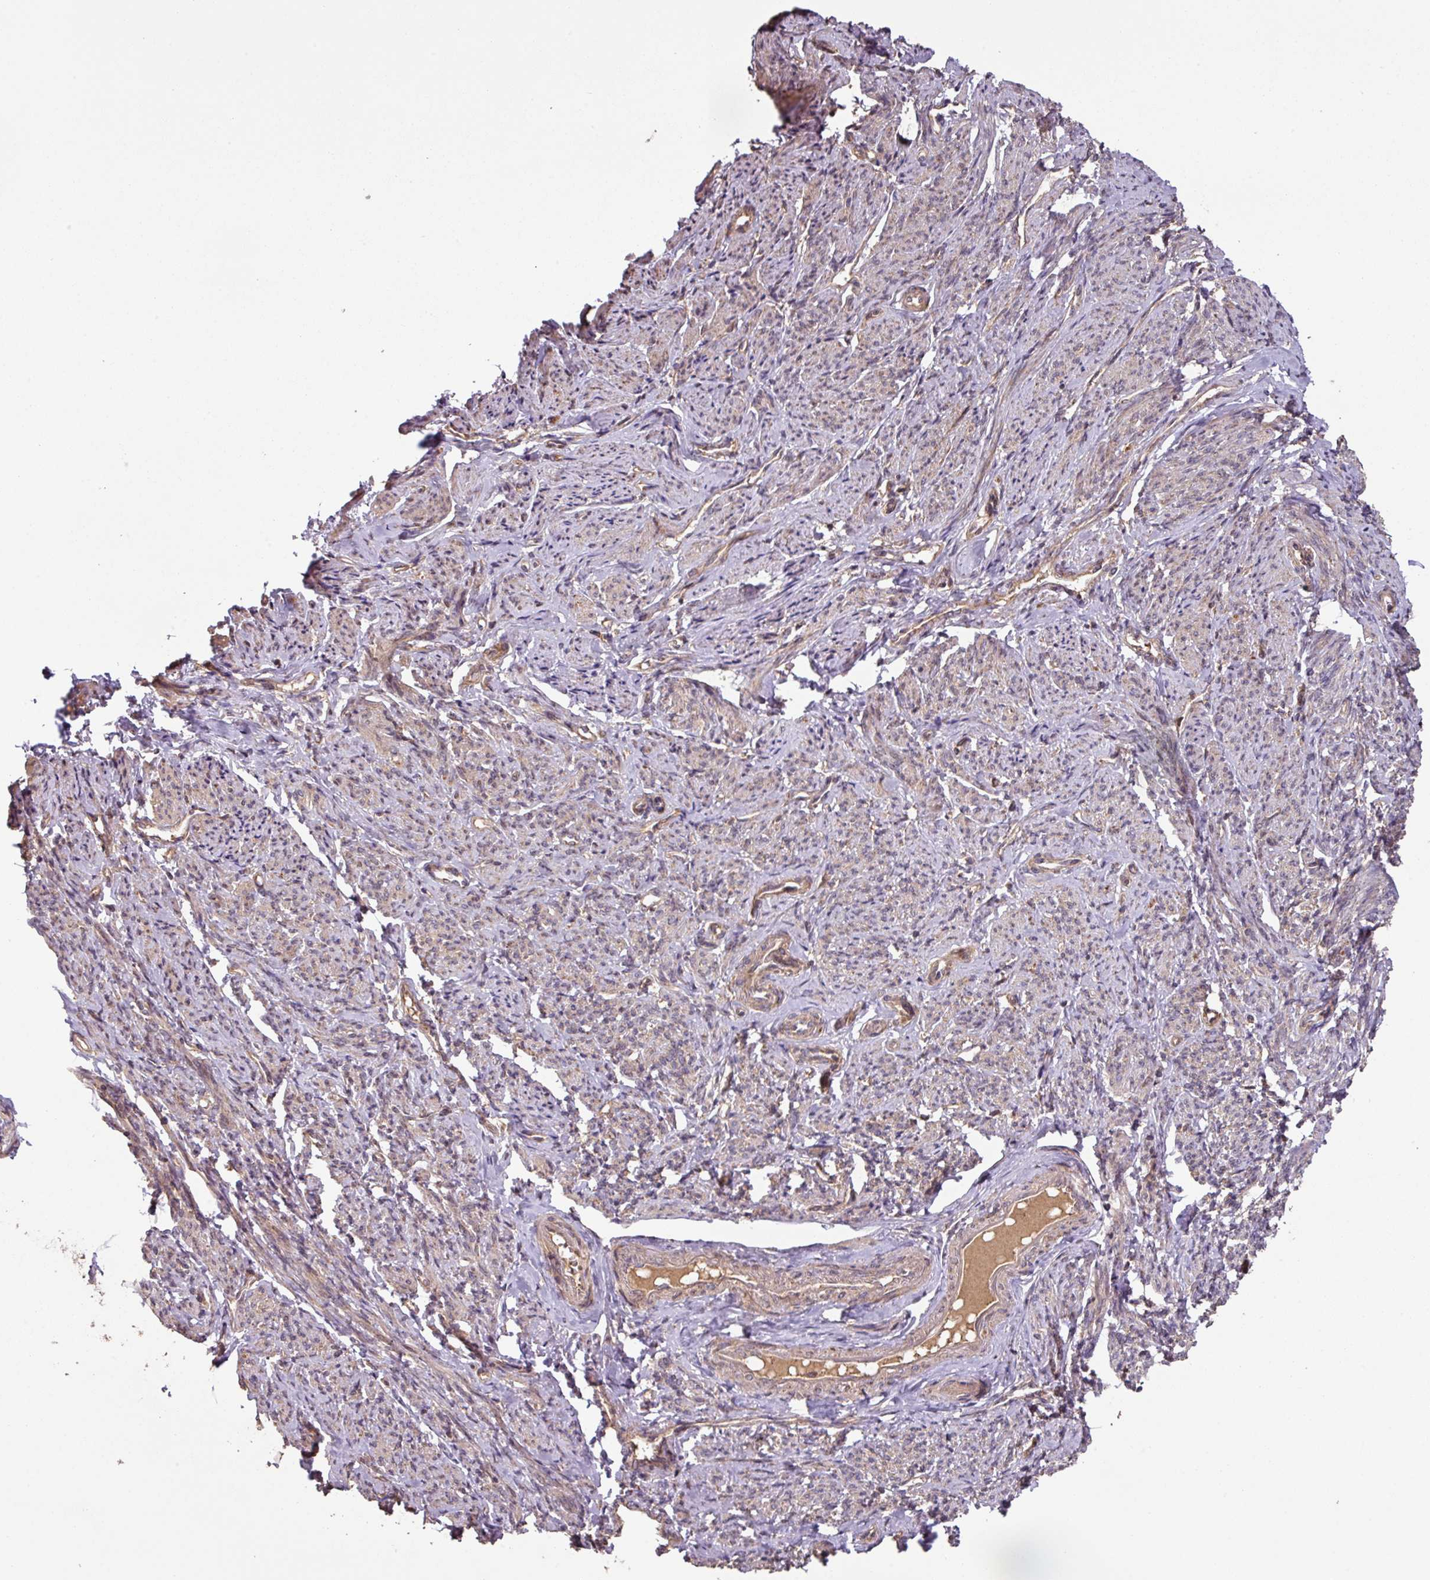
{"staining": {"intensity": "moderate", "quantity": "25%-75%", "location": "cytoplasmic/membranous,nuclear"}, "tissue": "smooth muscle", "cell_type": "Smooth muscle cells", "image_type": "normal", "snomed": [{"axis": "morphology", "description": "Normal tissue, NOS"}, {"axis": "topography", "description": "Smooth muscle"}], "caption": "Smooth muscle stained with DAB (3,3'-diaminobenzidine) immunohistochemistry exhibits medium levels of moderate cytoplasmic/membranous,nuclear expression in approximately 25%-75% of smooth muscle cells.", "gene": "MRRF", "patient": {"sex": "female", "age": 65}}